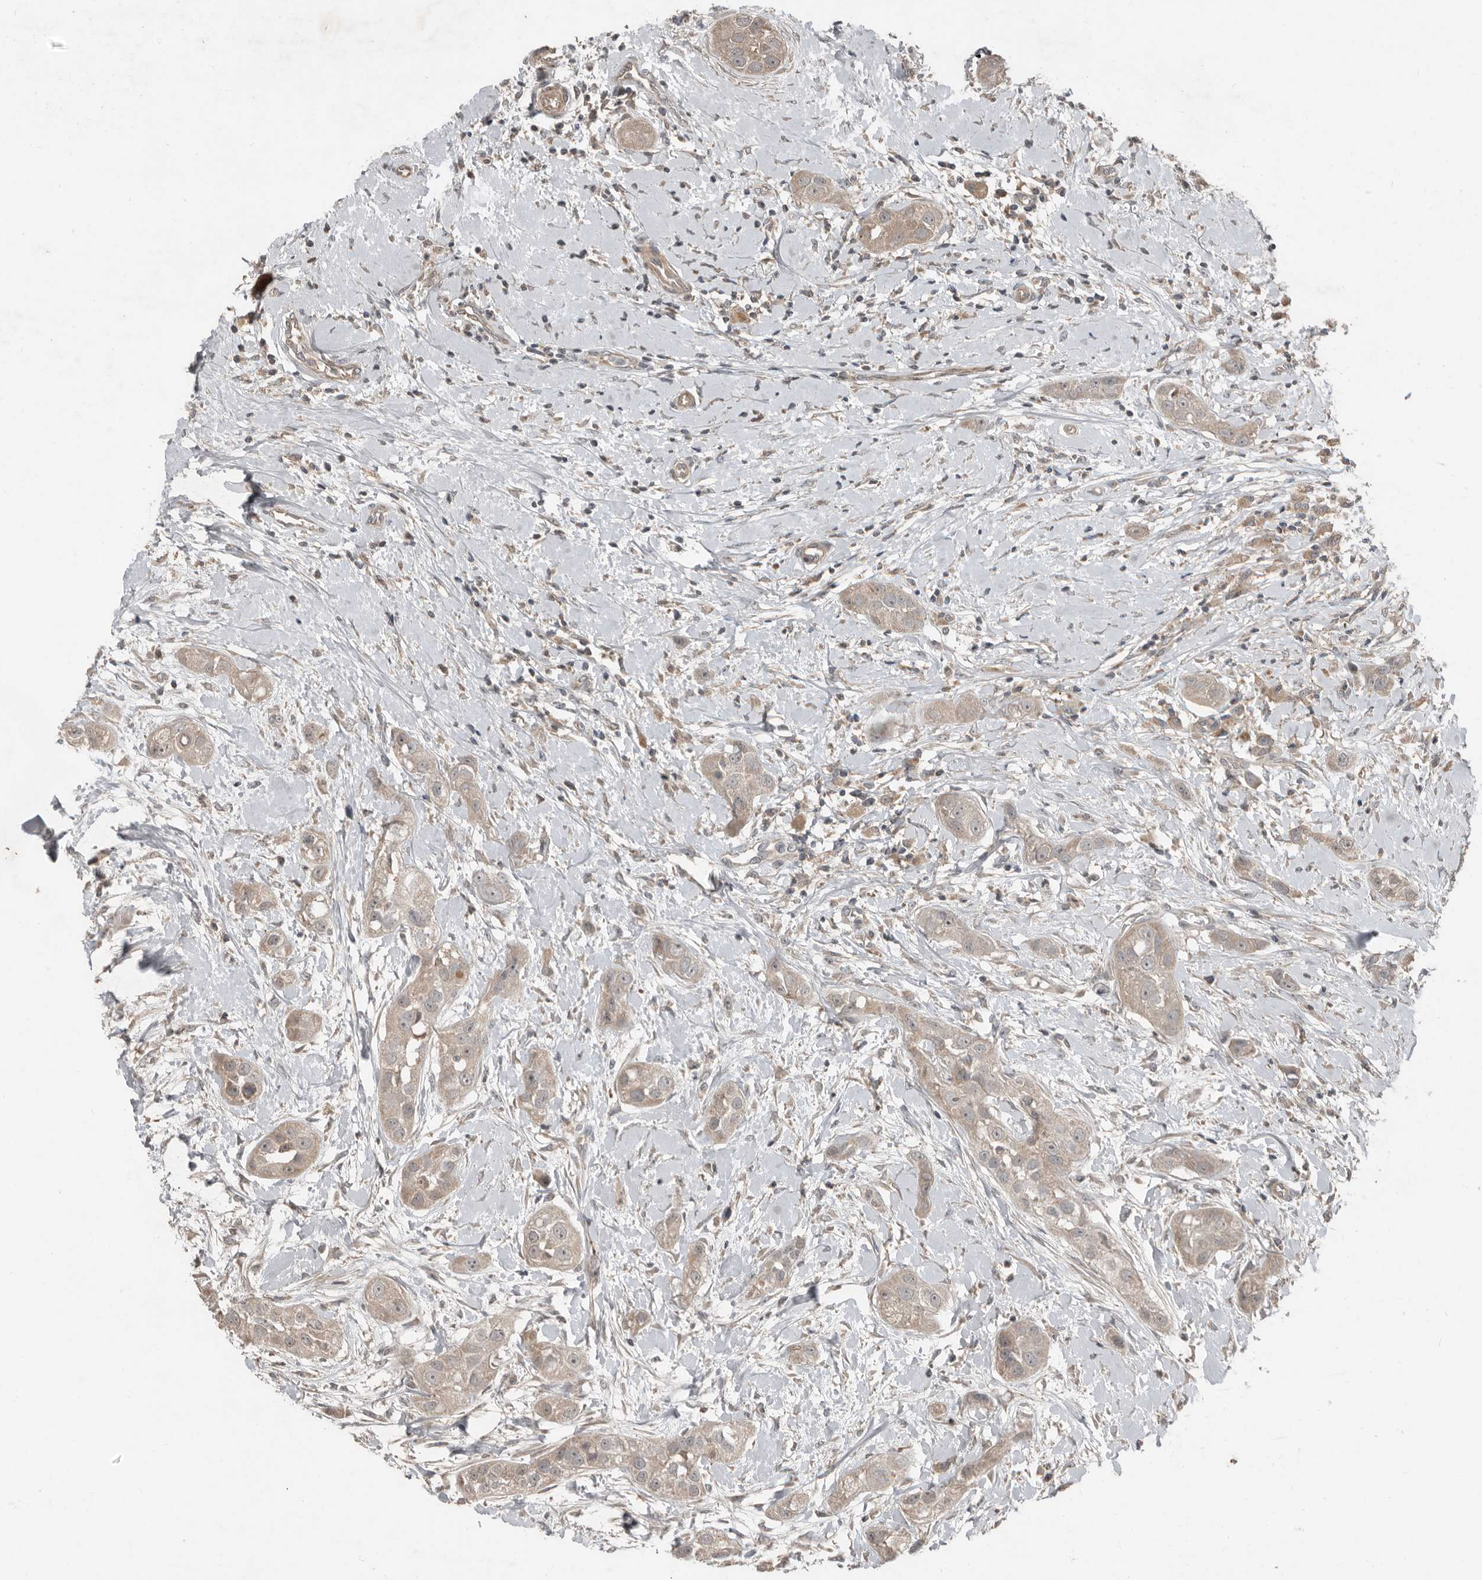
{"staining": {"intensity": "weak", "quantity": "25%-75%", "location": "cytoplasmic/membranous"}, "tissue": "head and neck cancer", "cell_type": "Tumor cells", "image_type": "cancer", "snomed": [{"axis": "morphology", "description": "Normal tissue, NOS"}, {"axis": "morphology", "description": "Squamous cell carcinoma, NOS"}, {"axis": "topography", "description": "Skeletal muscle"}, {"axis": "topography", "description": "Head-Neck"}], "caption": "Weak cytoplasmic/membranous expression for a protein is appreciated in about 25%-75% of tumor cells of head and neck squamous cell carcinoma using IHC.", "gene": "SLC6A7", "patient": {"sex": "male", "age": 51}}